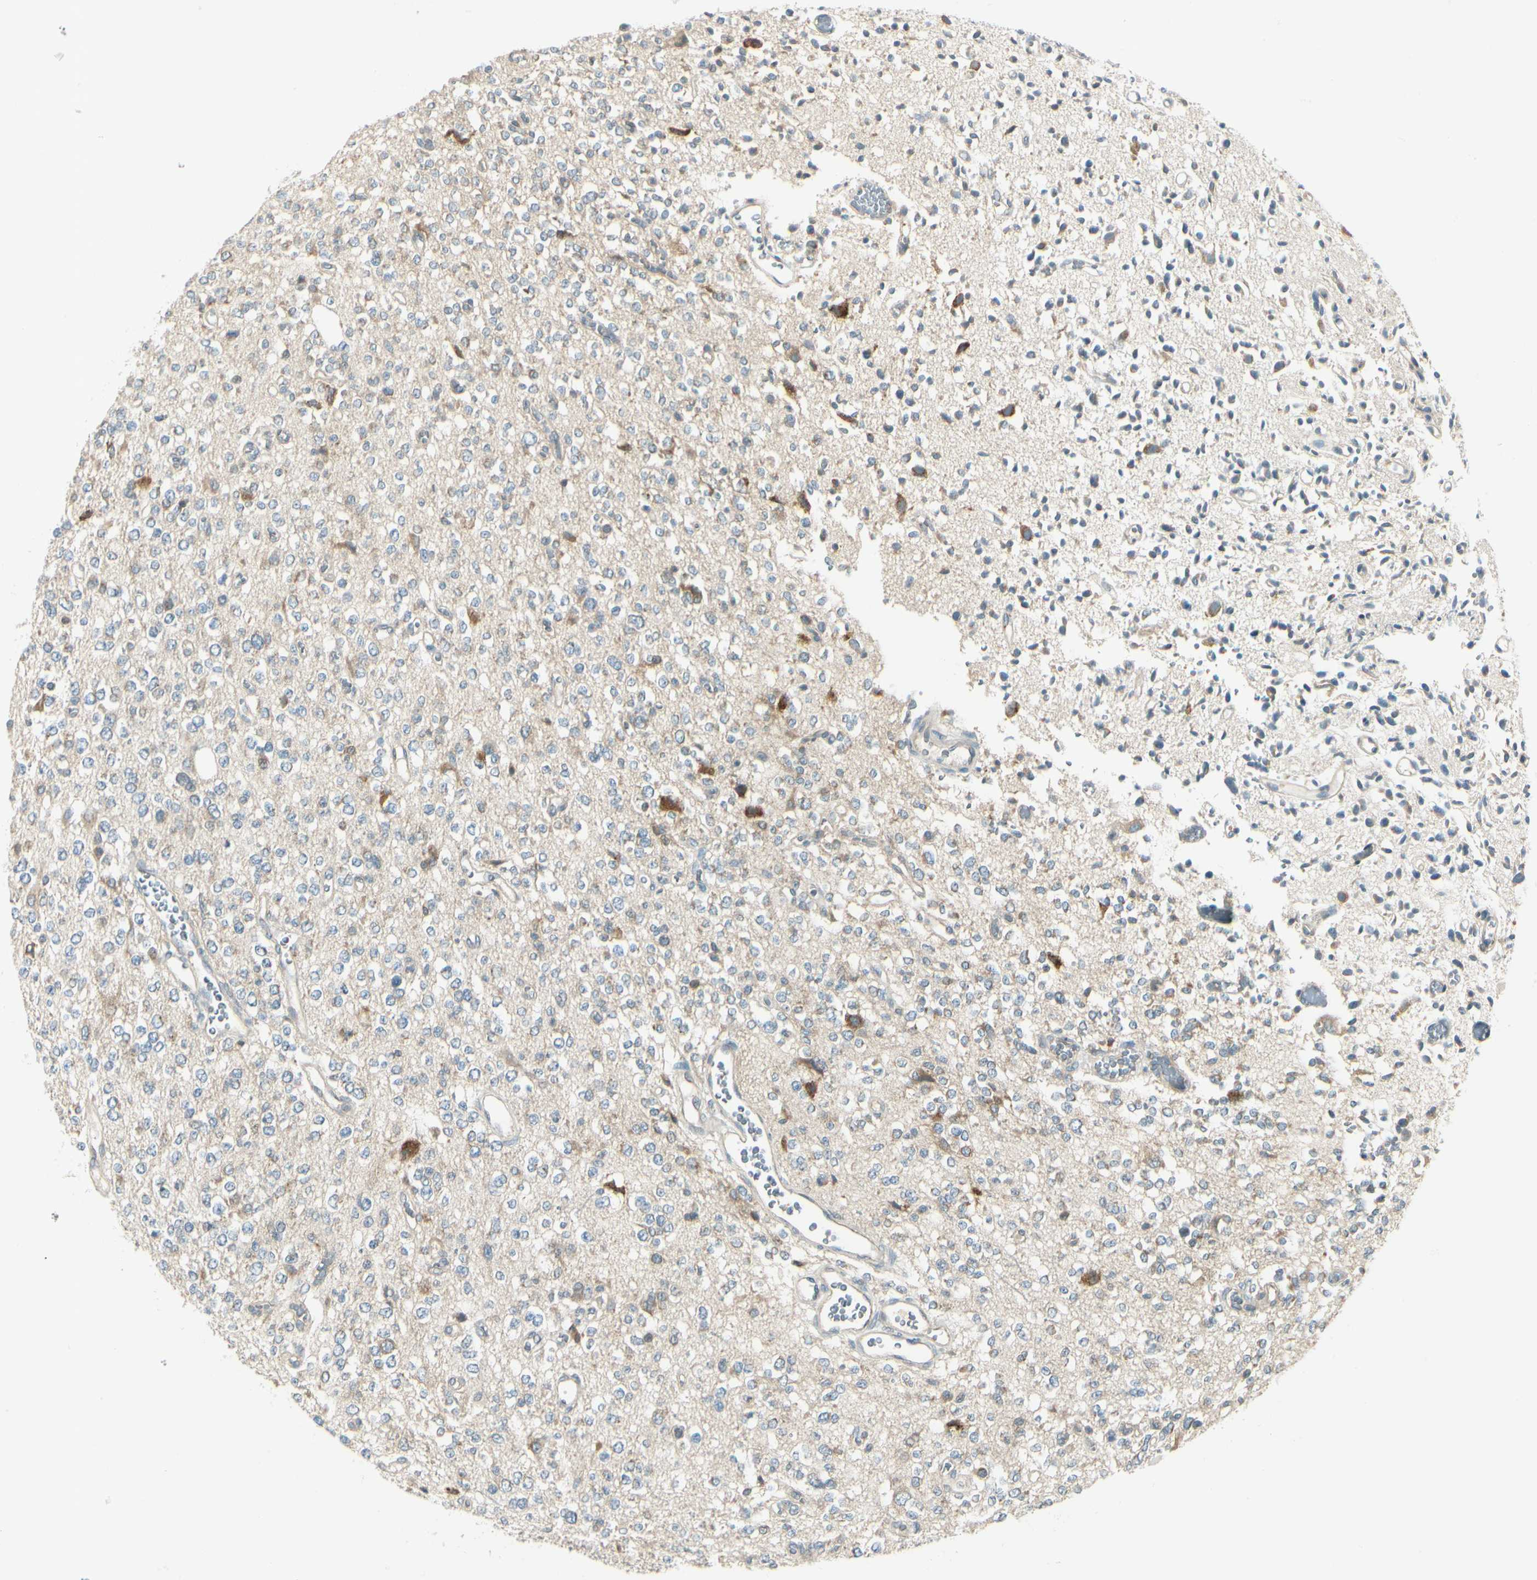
{"staining": {"intensity": "weak", "quantity": "25%-75%", "location": "cytoplasmic/membranous"}, "tissue": "glioma", "cell_type": "Tumor cells", "image_type": "cancer", "snomed": [{"axis": "morphology", "description": "Glioma, malignant, Low grade"}, {"axis": "topography", "description": "Brain"}], "caption": "This histopathology image shows glioma stained with immunohistochemistry to label a protein in brown. The cytoplasmic/membranous of tumor cells show weak positivity for the protein. Nuclei are counter-stained blue.", "gene": "BNIP1", "patient": {"sex": "male", "age": 38}}